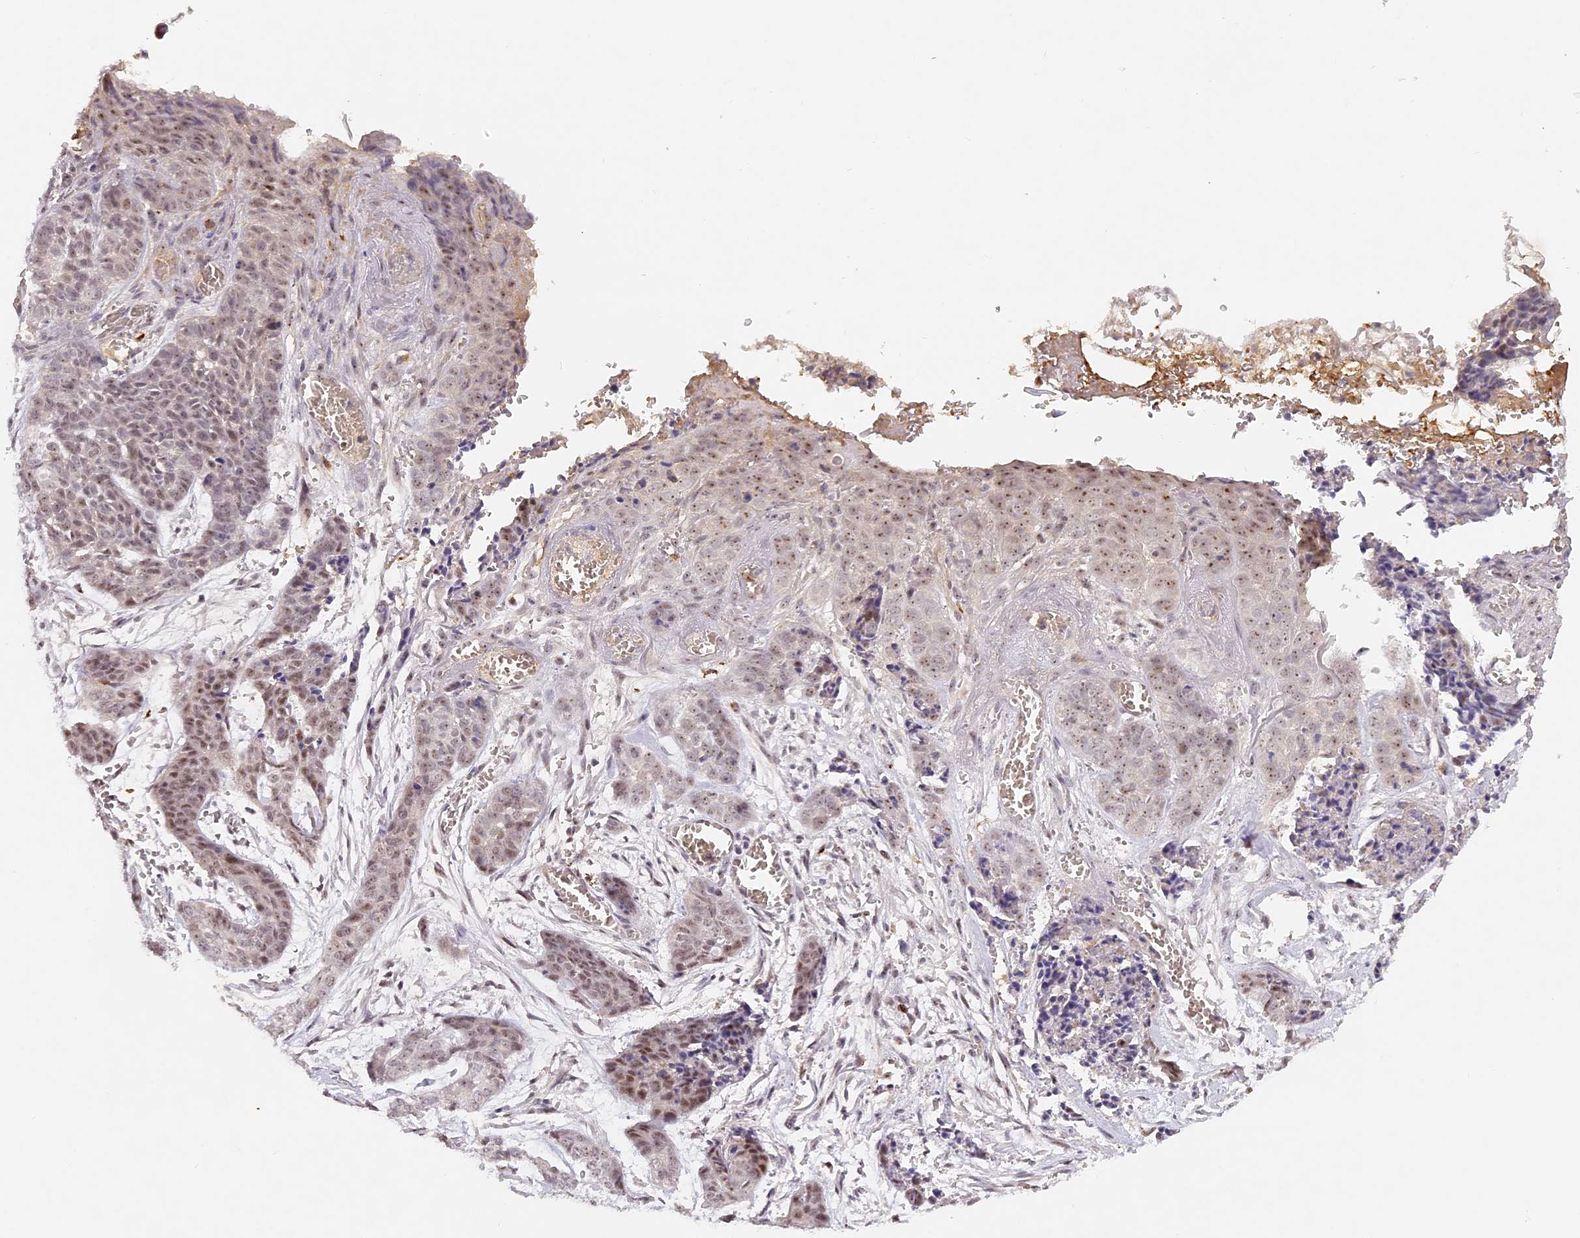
{"staining": {"intensity": "moderate", "quantity": ">75%", "location": "nuclear"}, "tissue": "skin cancer", "cell_type": "Tumor cells", "image_type": "cancer", "snomed": [{"axis": "morphology", "description": "Basal cell carcinoma"}, {"axis": "topography", "description": "Skin"}], "caption": "Human skin basal cell carcinoma stained with a protein marker reveals moderate staining in tumor cells.", "gene": "ELL3", "patient": {"sex": "female", "age": 64}}